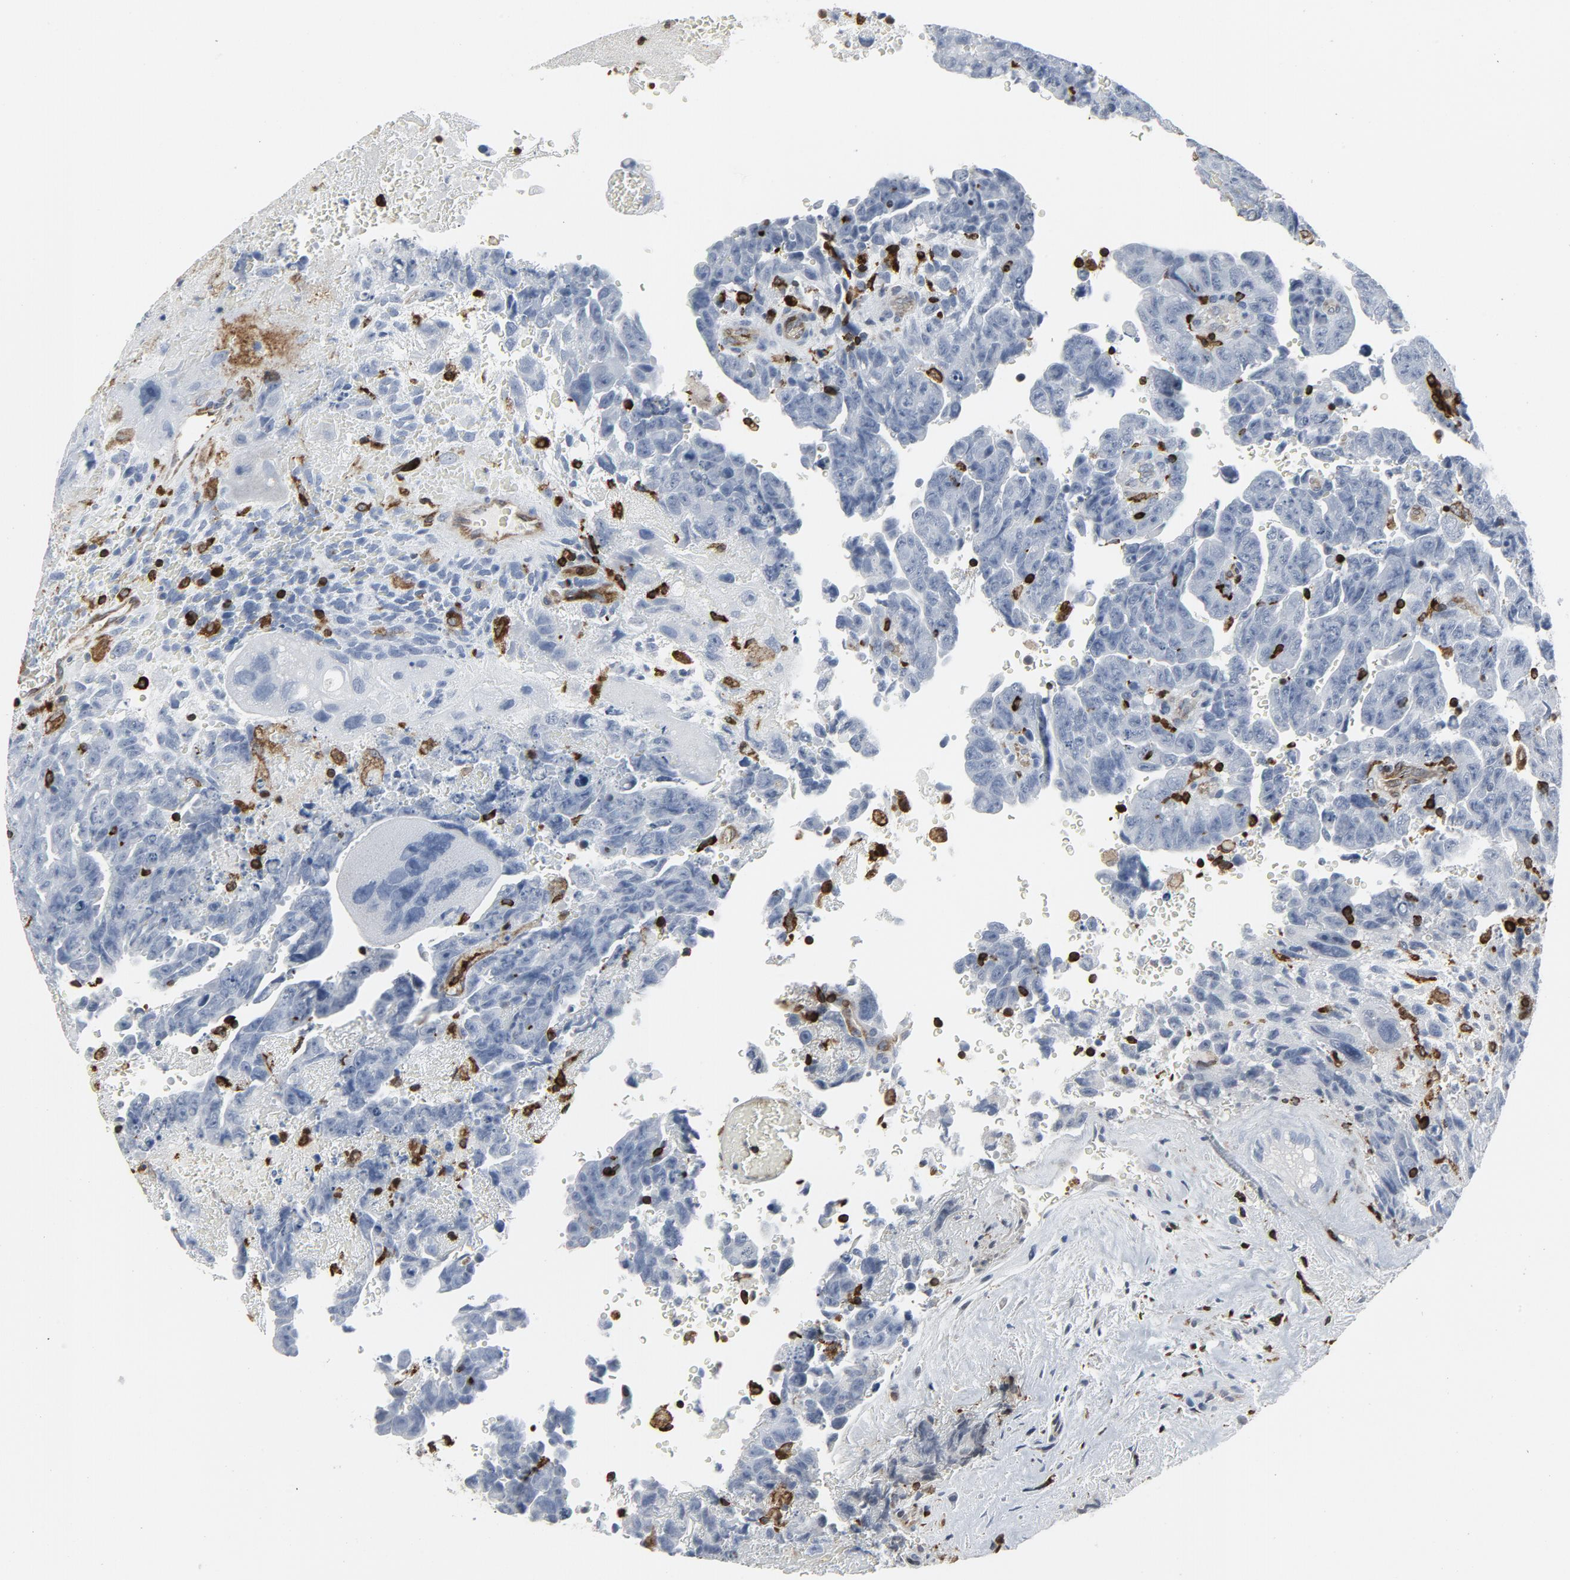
{"staining": {"intensity": "negative", "quantity": "none", "location": "none"}, "tissue": "testis cancer", "cell_type": "Tumor cells", "image_type": "cancer", "snomed": [{"axis": "morphology", "description": "Carcinoma, Embryonal, NOS"}, {"axis": "topography", "description": "Testis"}], "caption": "Tumor cells are negative for brown protein staining in embryonal carcinoma (testis).", "gene": "LCP2", "patient": {"sex": "male", "age": 28}}